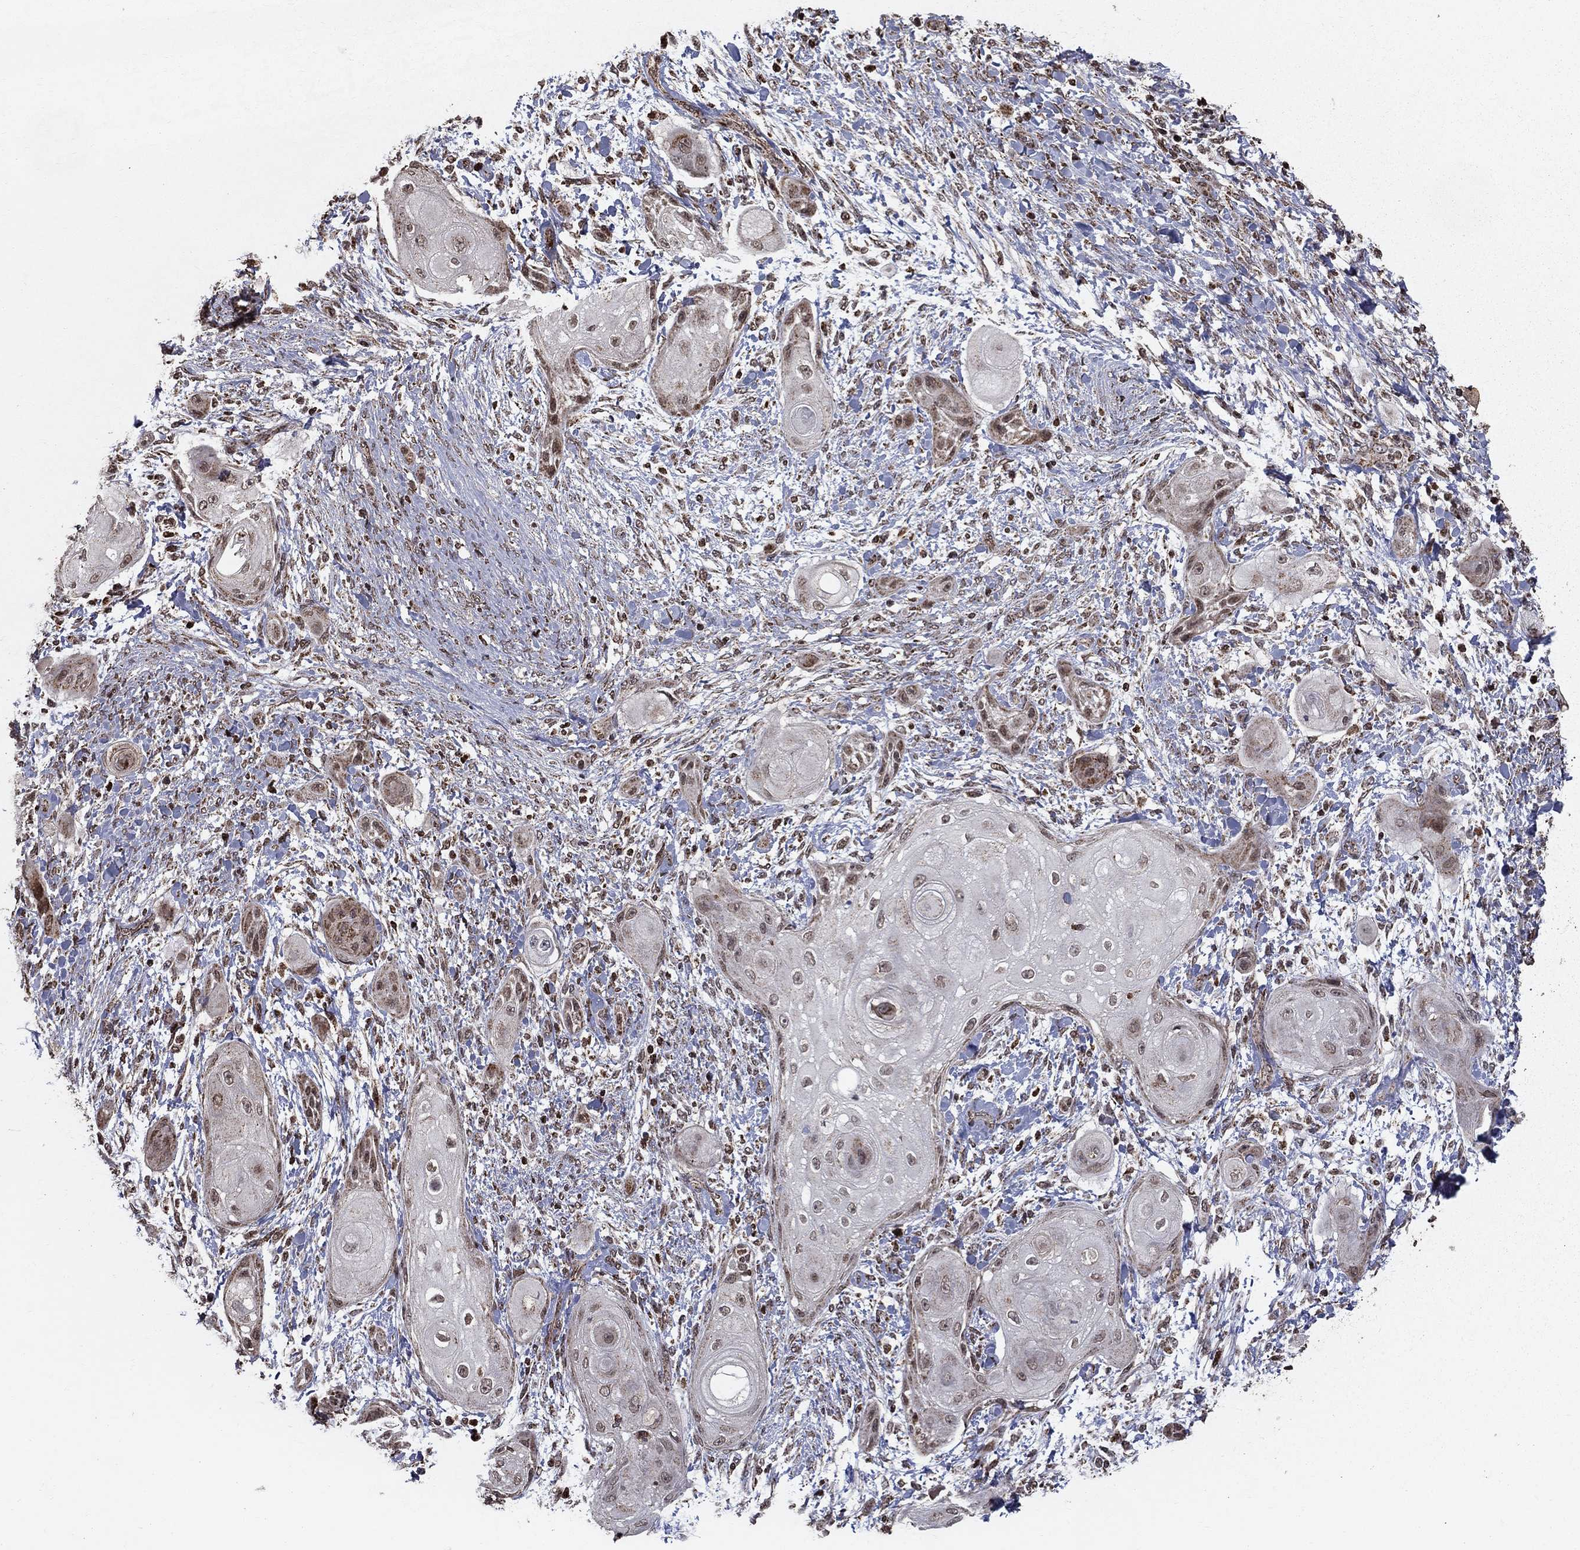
{"staining": {"intensity": "weak", "quantity": "25%-75%", "location": "cytoplasmic/membranous"}, "tissue": "skin cancer", "cell_type": "Tumor cells", "image_type": "cancer", "snomed": [{"axis": "morphology", "description": "Squamous cell carcinoma, NOS"}, {"axis": "topography", "description": "Skin"}], "caption": "The histopathology image demonstrates a brown stain indicating the presence of a protein in the cytoplasmic/membranous of tumor cells in skin squamous cell carcinoma.", "gene": "ACOT13", "patient": {"sex": "male", "age": 62}}